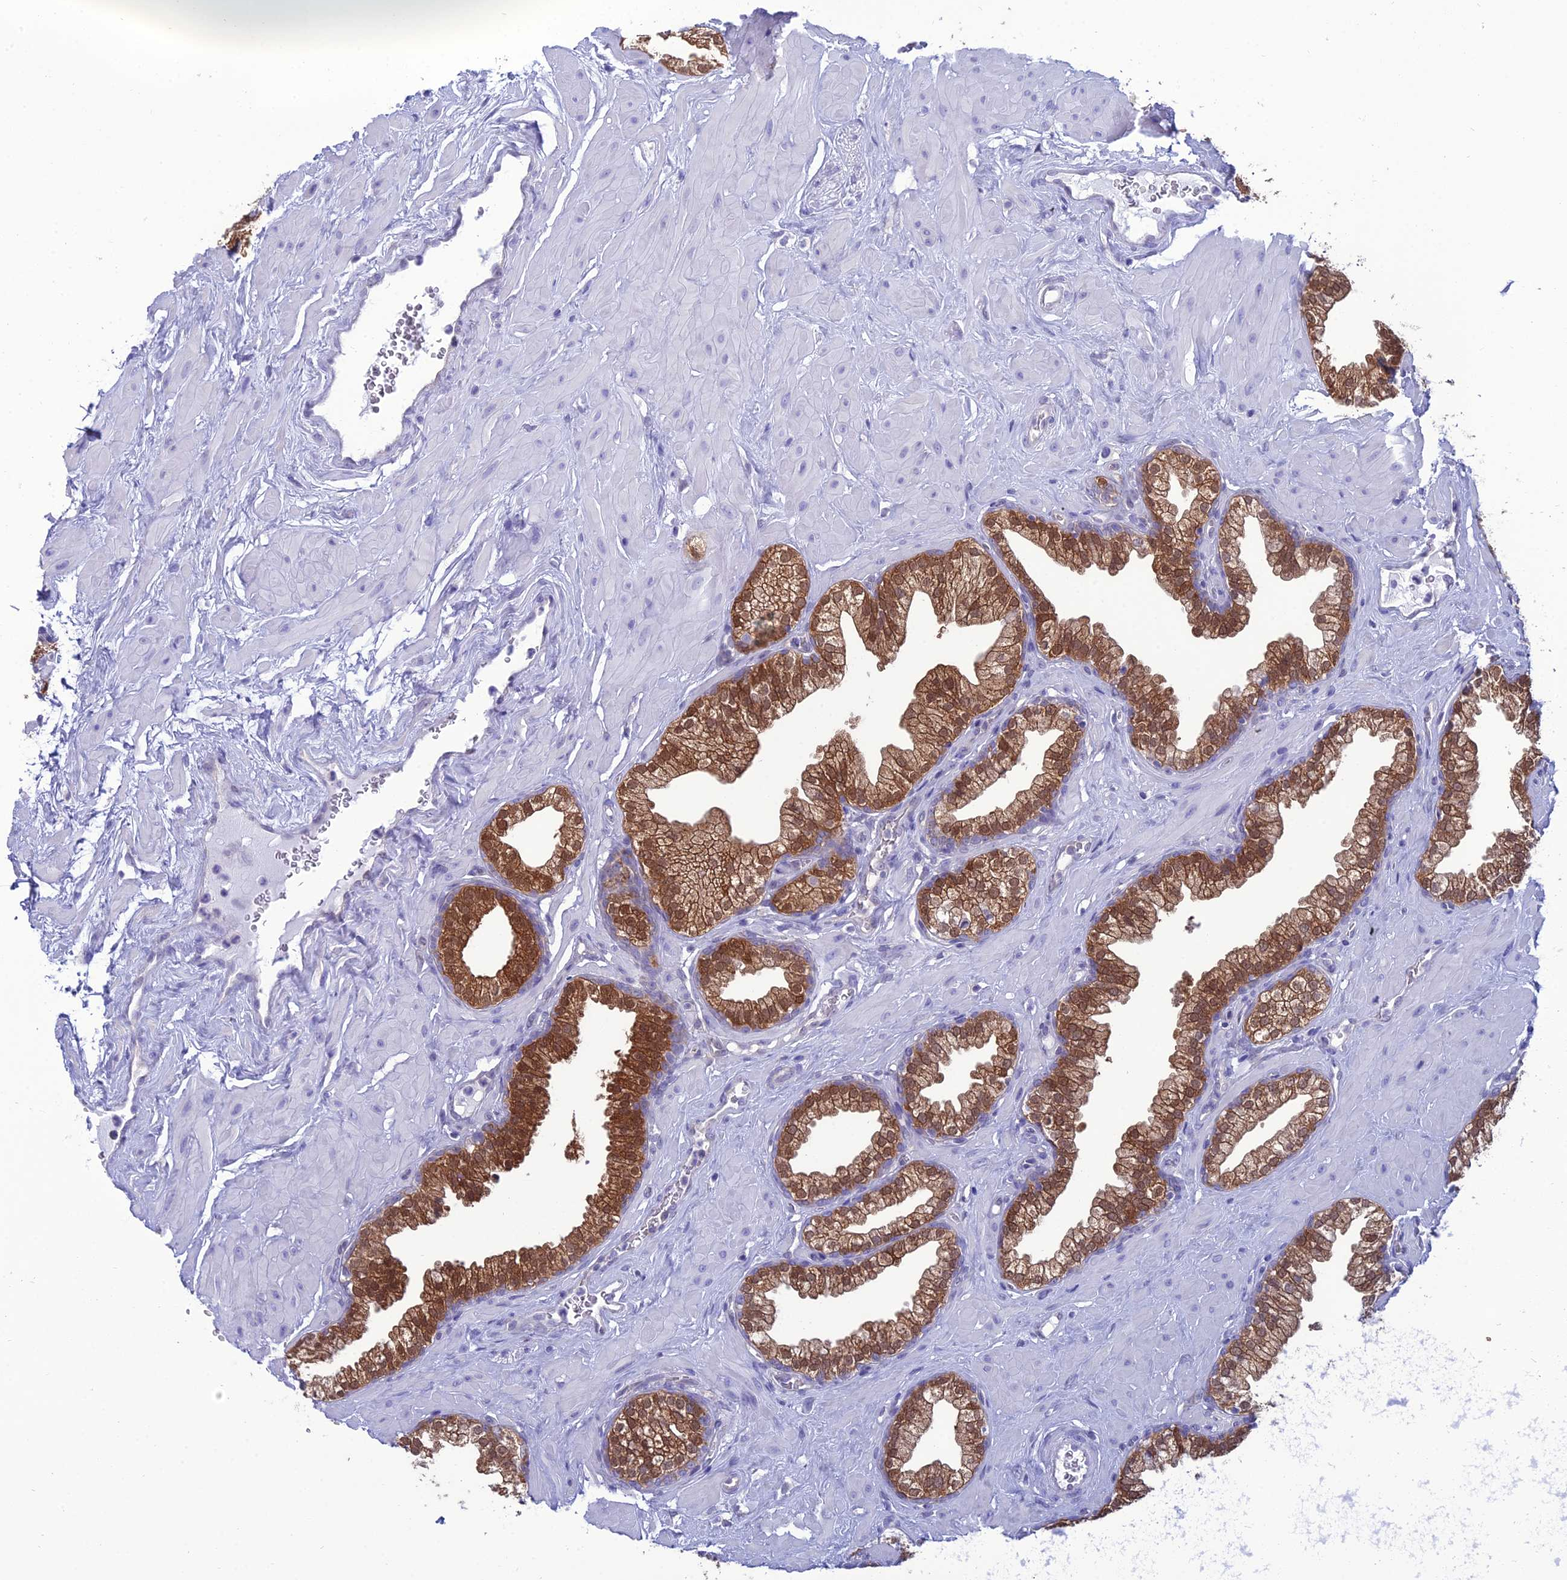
{"staining": {"intensity": "moderate", "quantity": ">75%", "location": "cytoplasmic/membranous,nuclear"}, "tissue": "prostate", "cell_type": "Glandular cells", "image_type": "normal", "snomed": [{"axis": "morphology", "description": "Normal tissue, NOS"}, {"axis": "morphology", "description": "Urothelial carcinoma, Low grade"}, {"axis": "topography", "description": "Urinary bladder"}, {"axis": "topography", "description": "Prostate"}], "caption": "Unremarkable prostate shows moderate cytoplasmic/membranous,nuclear expression in approximately >75% of glandular cells The staining was performed using DAB, with brown indicating positive protein expression. Nuclei are stained blue with hematoxylin..", "gene": "GNPNAT1", "patient": {"sex": "male", "age": 60}}